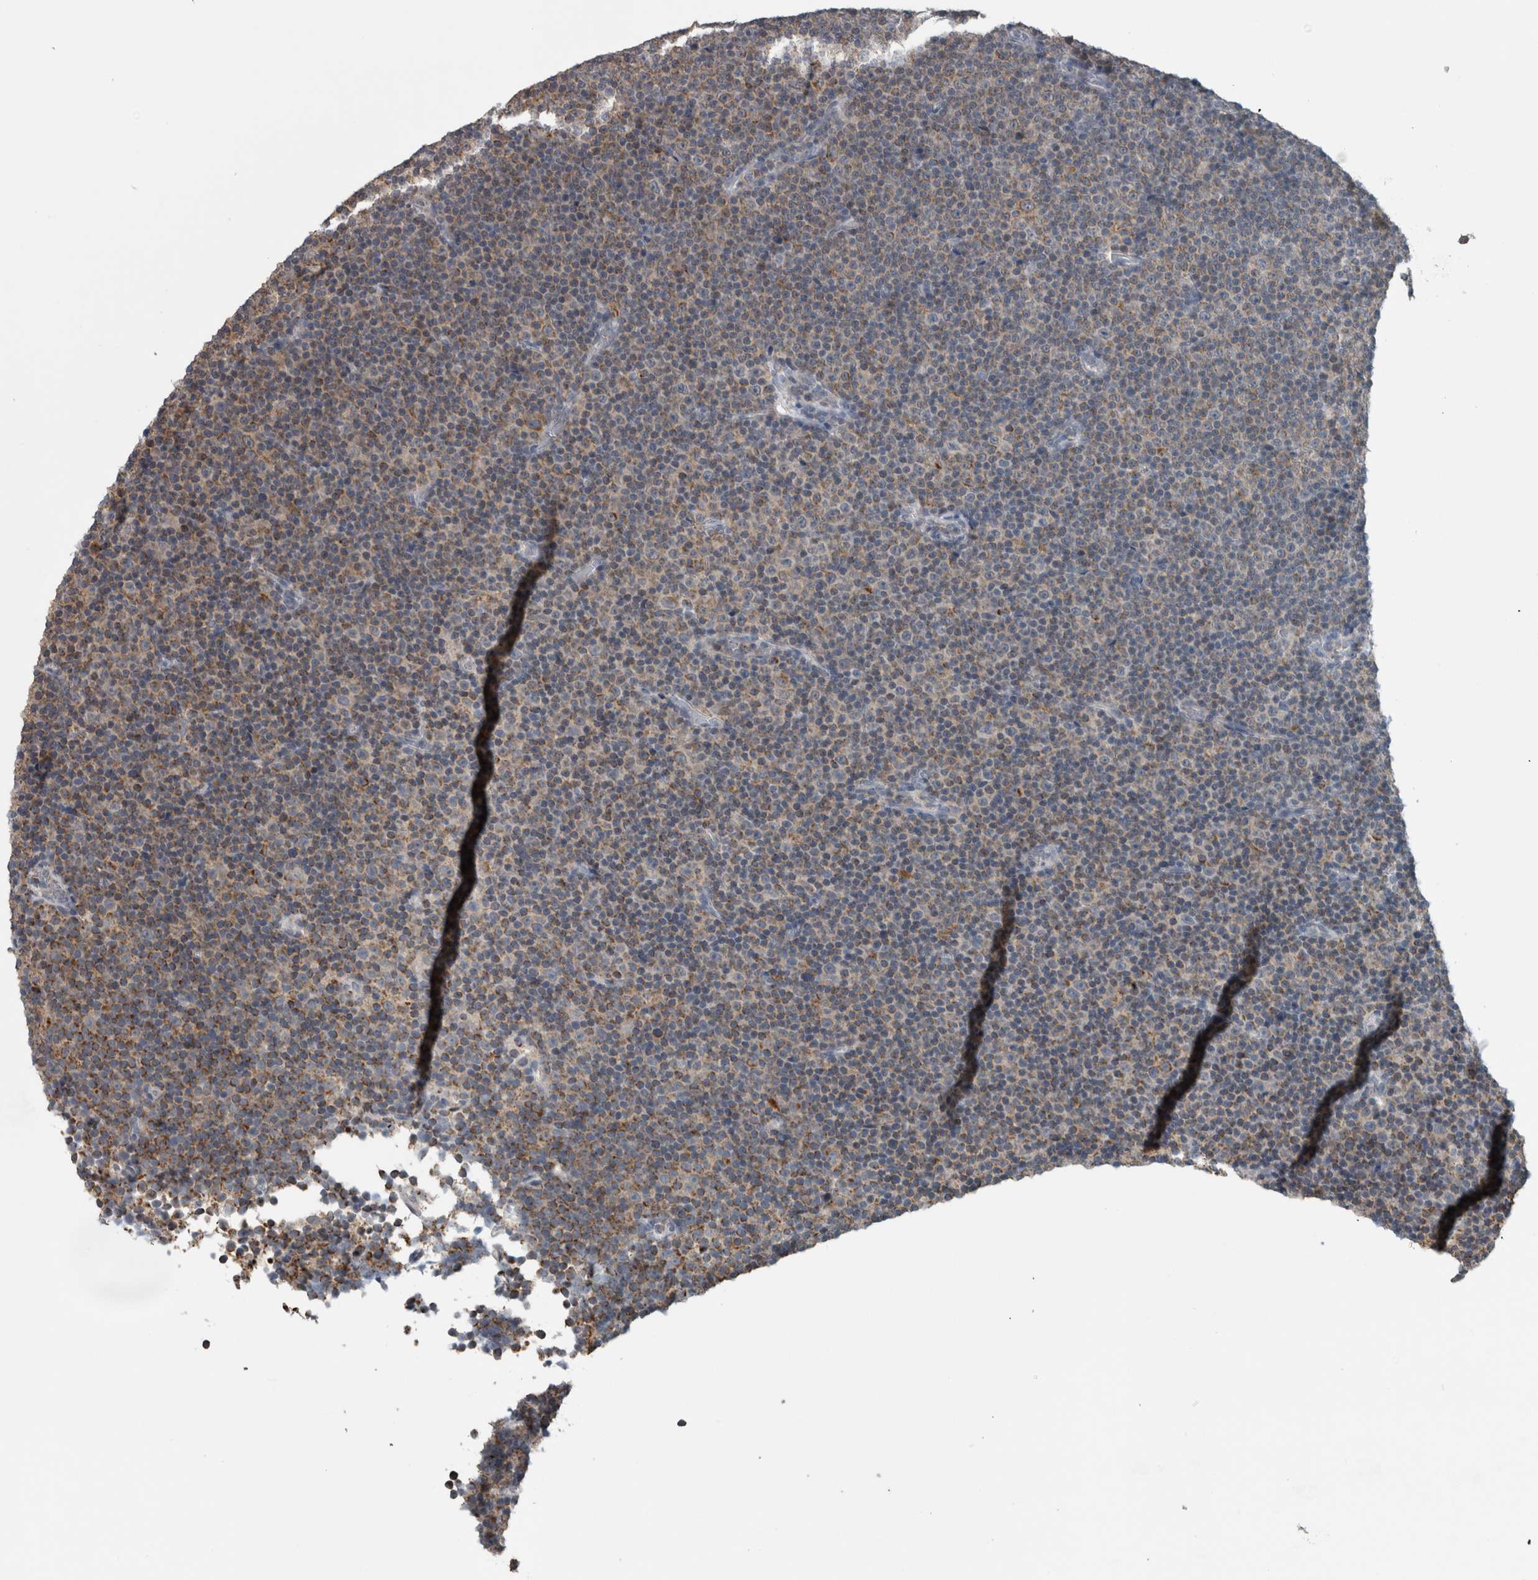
{"staining": {"intensity": "moderate", "quantity": "25%-75%", "location": "cytoplasmic/membranous"}, "tissue": "lymphoma", "cell_type": "Tumor cells", "image_type": "cancer", "snomed": [{"axis": "morphology", "description": "Malignant lymphoma, non-Hodgkin's type, Low grade"}, {"axis": "topography", "description": "Lymph node"}], "caption": "Malignant lymphoma, non-Hodgkin's type (low-grade) stained with a protein marker displays moderate staining in tumor cells.", "gene": "ACSF2", "patient": {"sex": "female", "age": 67}}